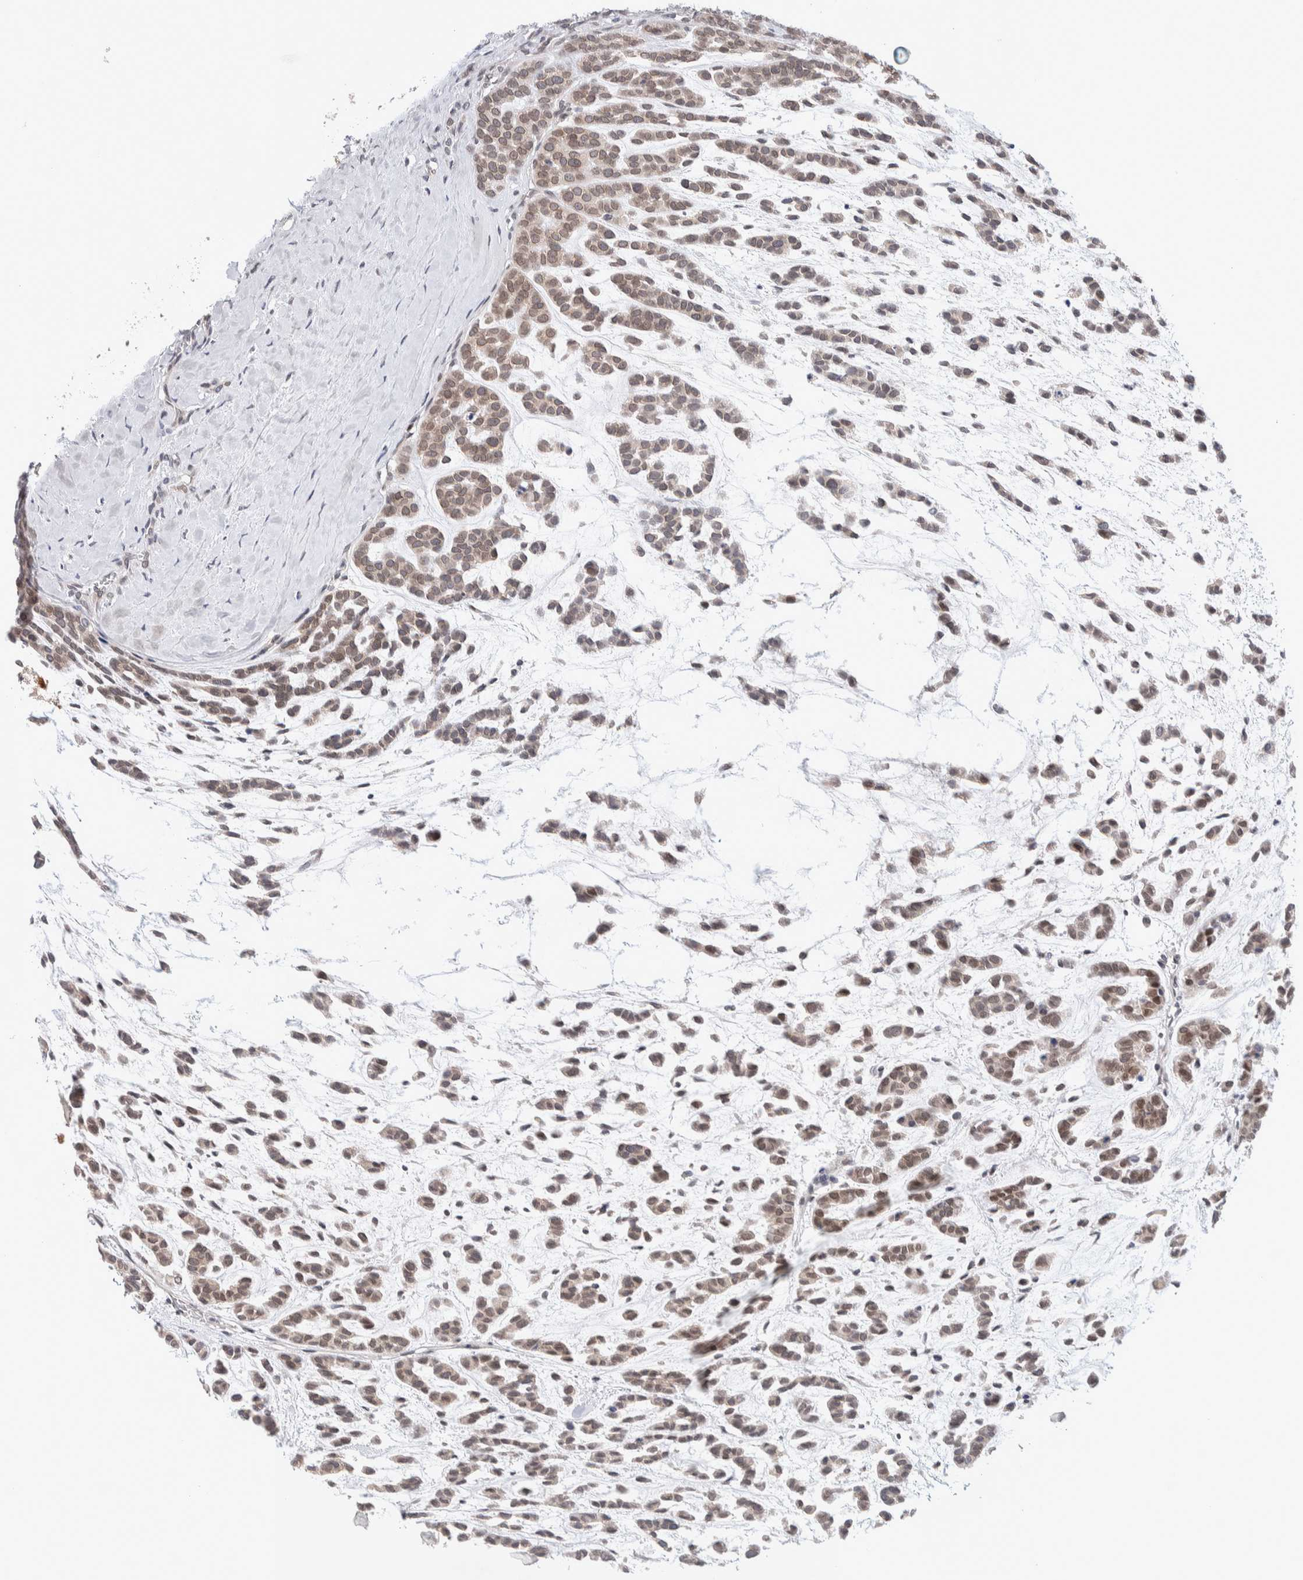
{"staining": {"intensity": "weak", "quantity": ">75%", "location": "cytoplasmic/membranous,nuclear"}, "tissue": "head and neck cancer", "cell_type": "Tumor cells", "image_type": "cancer", "snomed": [{"axis": "morphology", "description": "Adenocarcinoma, NOS"}, {"axis": "morphology", "description": "Adenoma, NOS"}, {"axis": "topography", "description": "Head-Neck"}], "caption": "Human adenocarcinoma (head and neck) stained for a protein (brown) displays weak cytoplasmic/membranous and nuclear positive staining in about >75% of tumor cells.", "gene": "CRAT", "patient": {"sex": "female", "age": 55}}